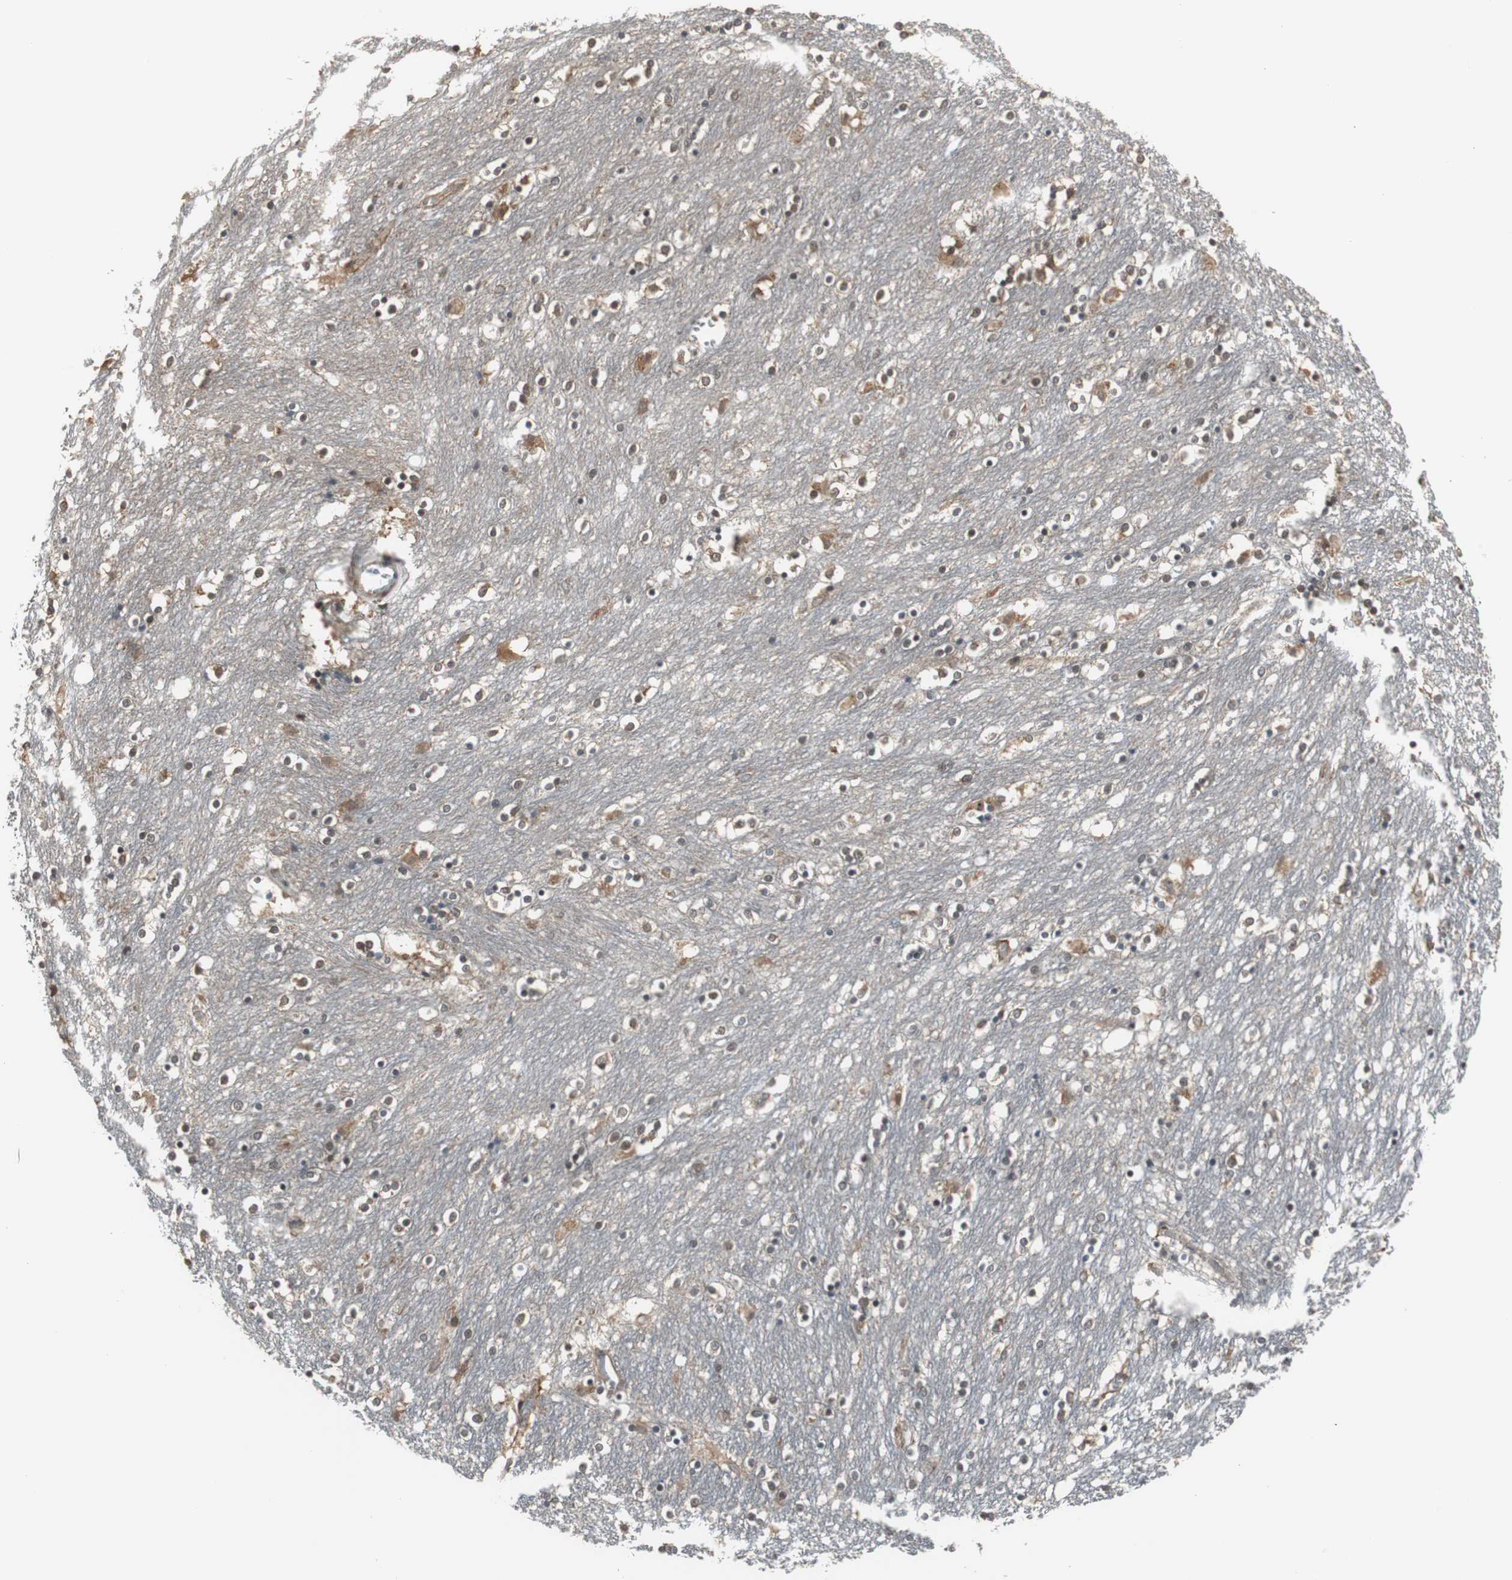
{"staining": {"intensity": "moderate", "quantity": ">75%", "location": "cytoplasmic/membranous,nuclear"}, "tissue": "caudate", "cell_type": "Glial cells", "image_type": "normal", "snomed": [{"axis": "morphology", "description": "Normal tissue, NOS"}, {"axis": "topography", "description": "Lateral ventricle wall"}], "caption": "Human caudate stained for a protein (brown) exhibits moderate cytoplasmic/membranous,nuclear positive staining in about >75% of glial cells.", "gene": "PFDN1", "patient": {"sex": "female", "age": 54}}